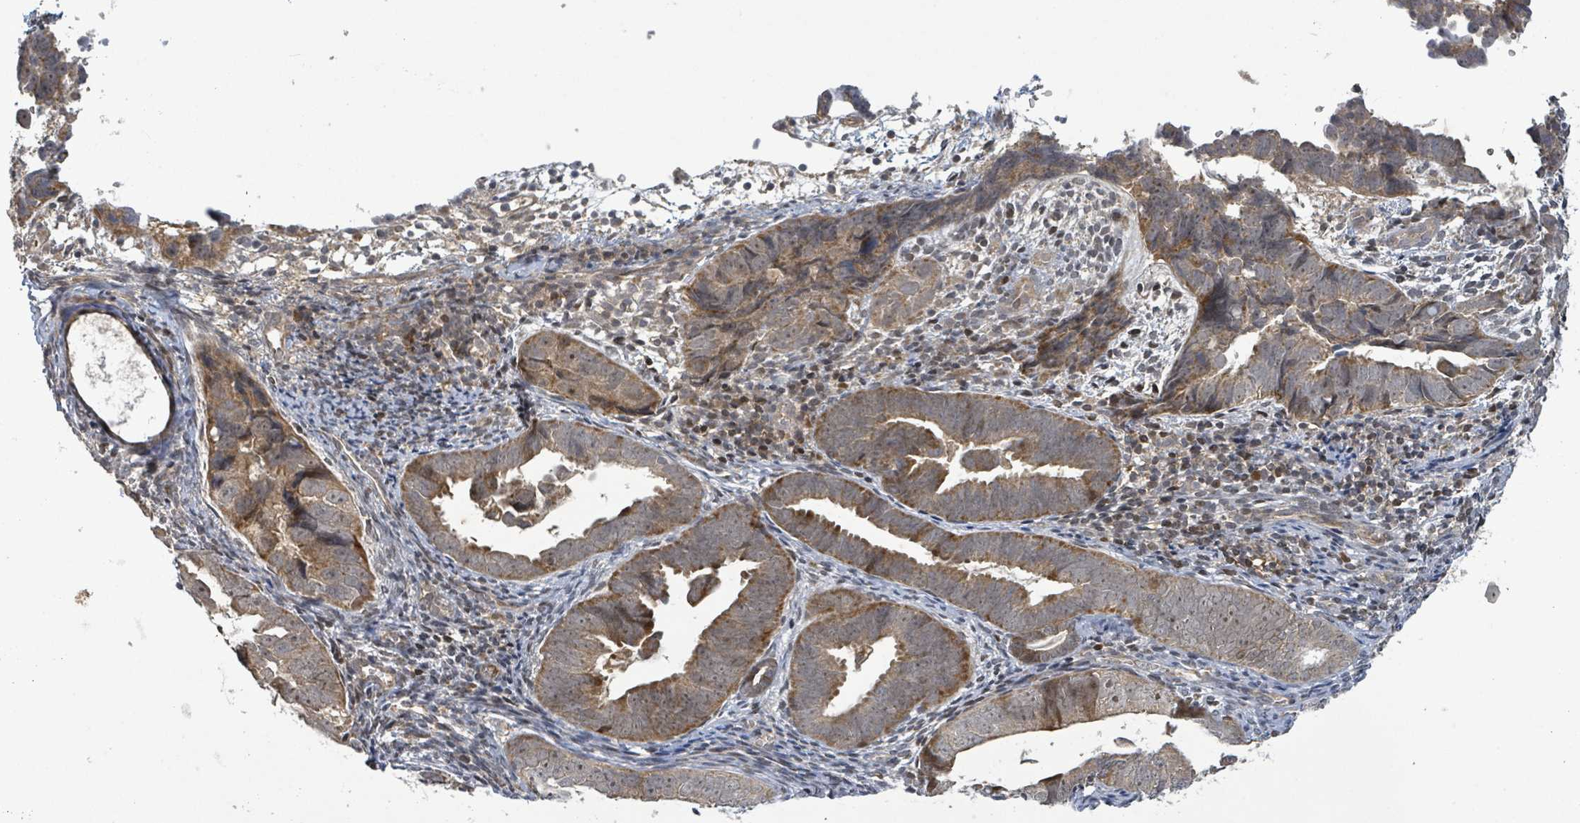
{"staining": {"intensity": "moderate", "quantity": ">75%", "location": "cytoplasmic/membranous"}, "tissue": "endometrial cancer", "cell_type": "Tumor cells", "image_type": "cancer", "snomed": [{"axis": "morphology", "description": "Adenocarcinoma, NOS"}, {"axis": "topography", "description": "Endometrium"}], "caption": "An image of adenocarcinoma (endometrial) stained for a protein reveals moderate cytoplasmic/membranous brown staining in tumor cells.", "gene": "ITGA11", "patient": {"sex": "female", "age": 75}}